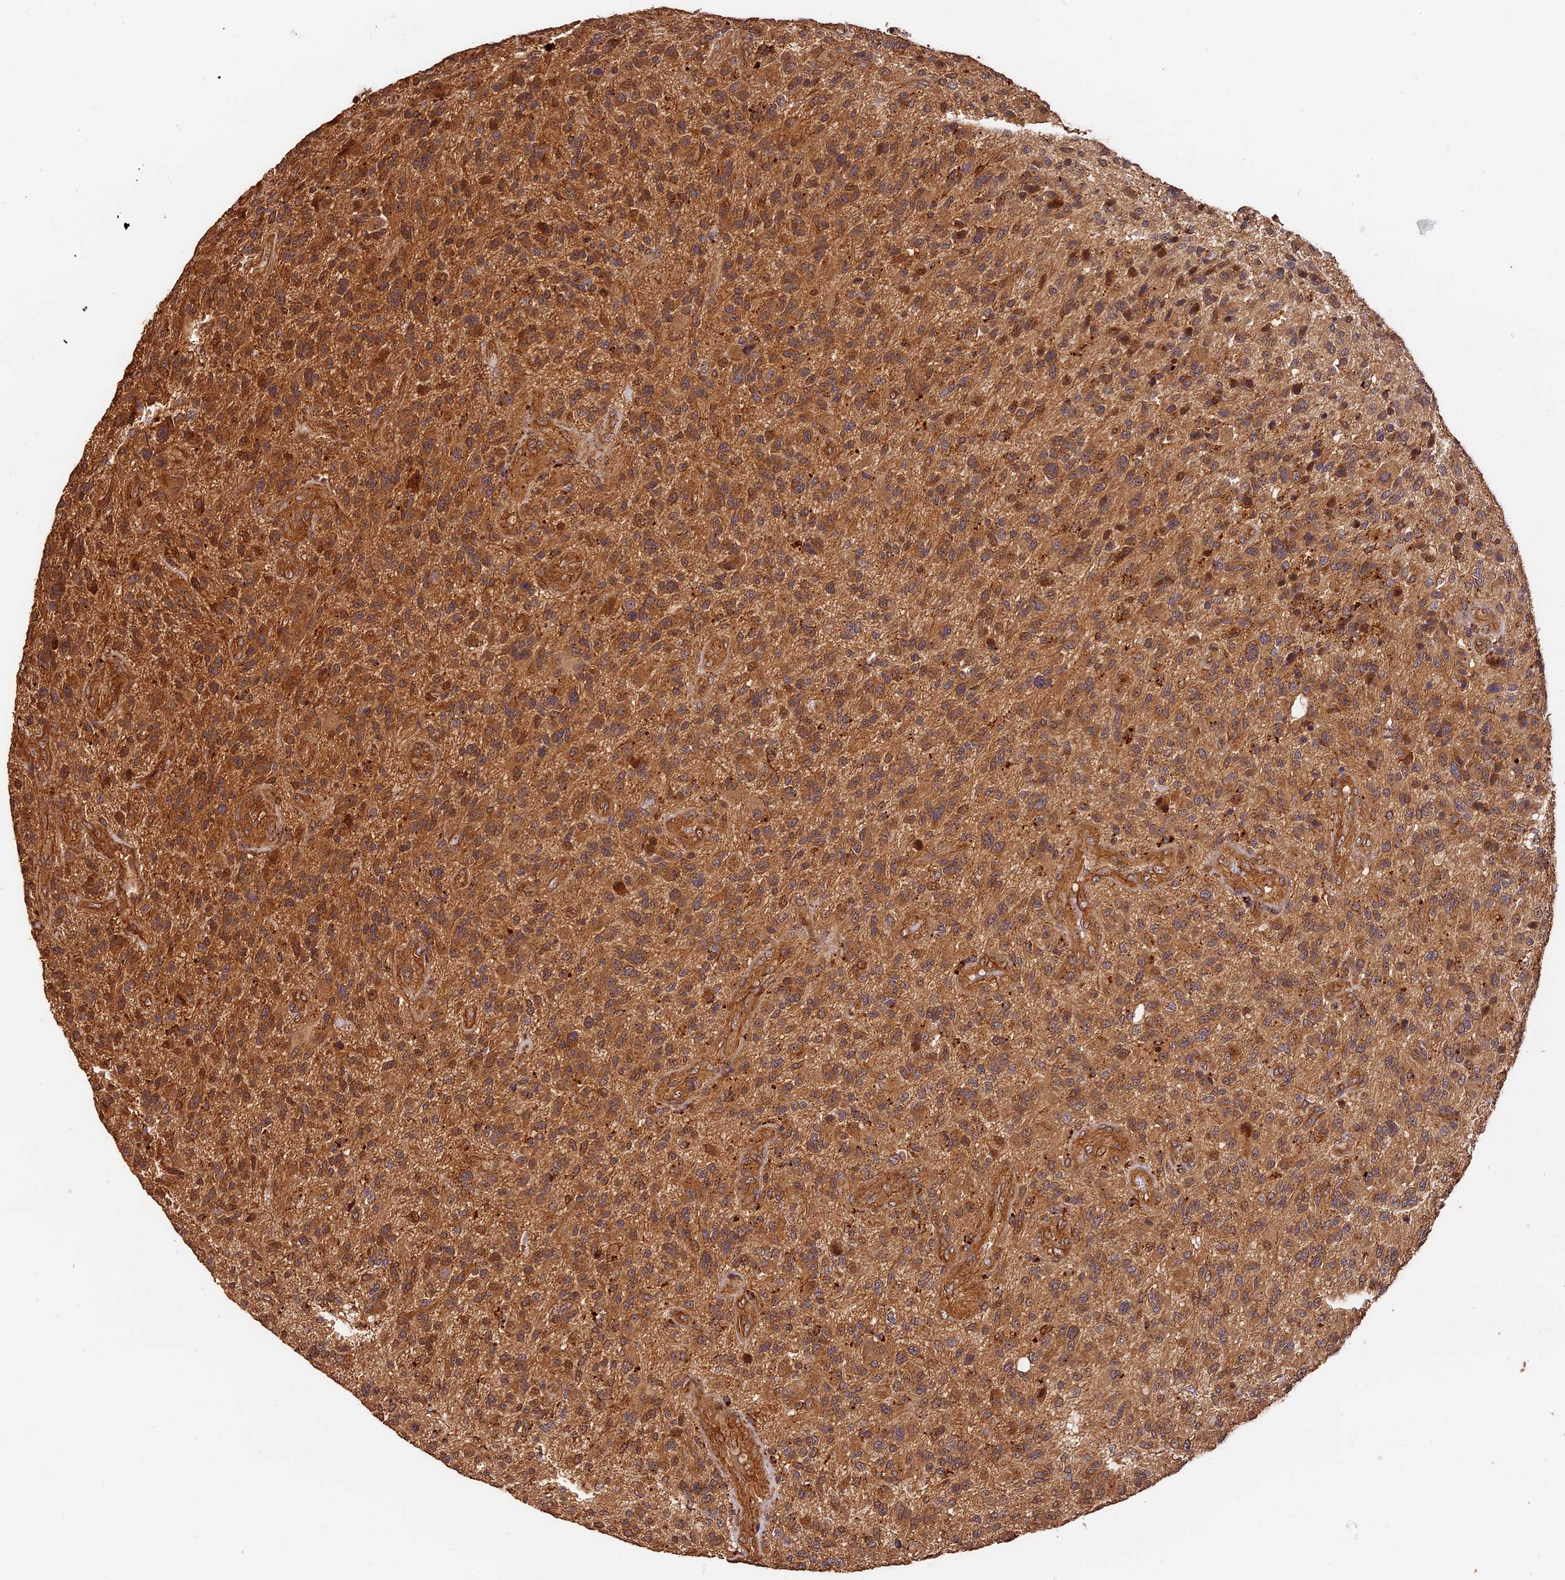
{"staining": {"intensity": "moderate", "quantity": ">75%", "location": "cytoplasmic/membranous"}, "tissue": "glioma", "cell_type": "Tumor cells", "image_type": "cancer", "snomed": [{"axis": "morphology", "description": "Glioma, malignant, High grade"}, {"axis": "topography", "description": "Brain"}], "caption": "Protein staining of glioma tissue shows moderate cytoplasmic/membranous expression in approximately >75% of tumor cells.", "gene": "MMP15", "patient": {"sex": "male", "age": 47}}